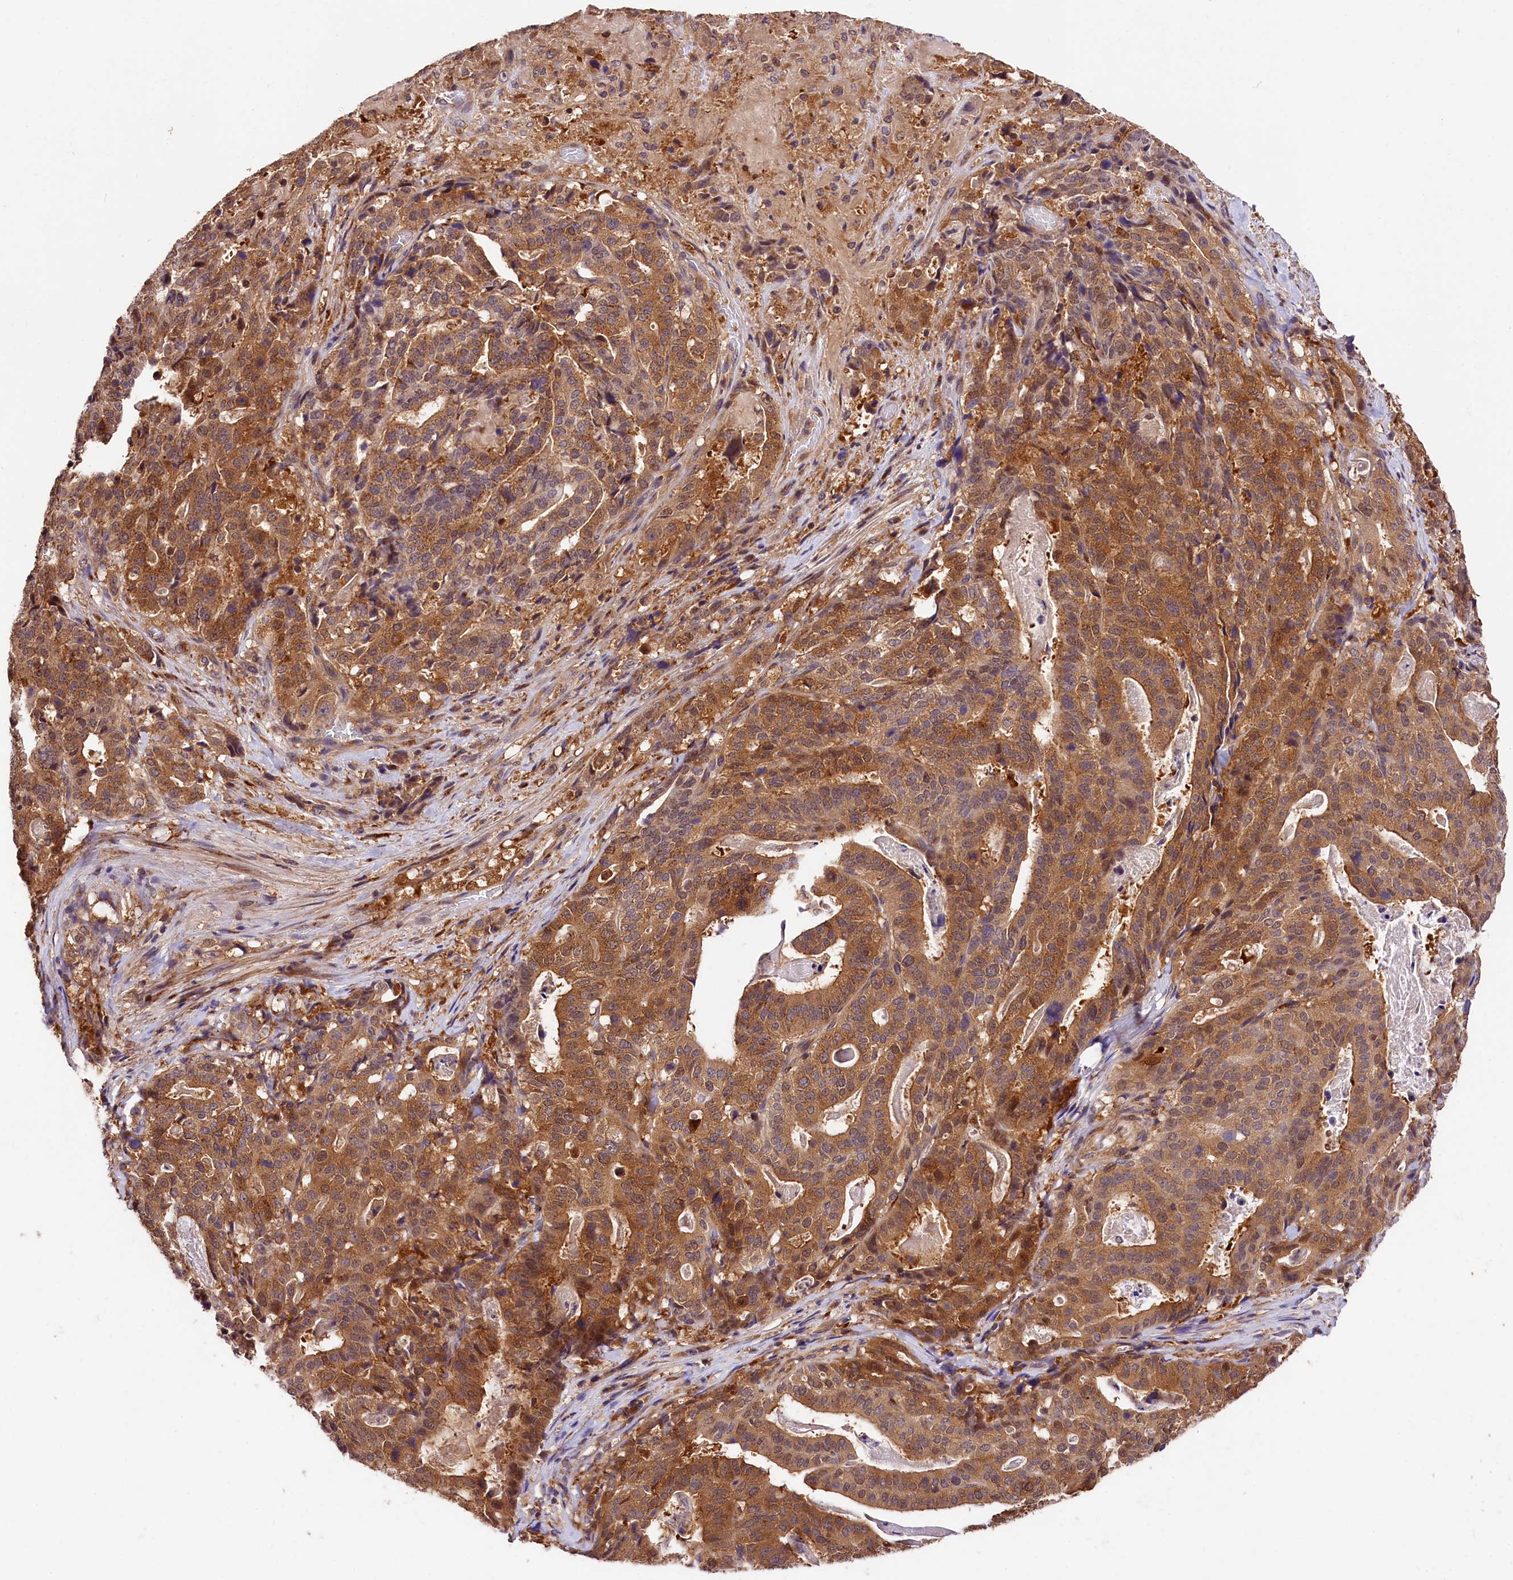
{"staining": {"intensity": "moderate", "quantity": ">75%", "location": "cytoplasmic/membranous"}, "tissue": "stomach cancer", "cell_type": "Tumor cells", "image_type": "cancer", "snomed": [{"axis": "morphology", "description": "Adenocarcinoma, NOS"}, {"axis": "topography", "description": "Stomach"}], "caption": "This histopathology image displays stomach cancer (adenocarcinoma) stained with immunohistochemistry to label a protein in brown. The cytoplasmic/membranous of tumor cells show moderate positivity for the protein. Nuclei are counter-stained blue.", "gene": "CHORDC1", "patient": {"sex": "male", "age": 48}}